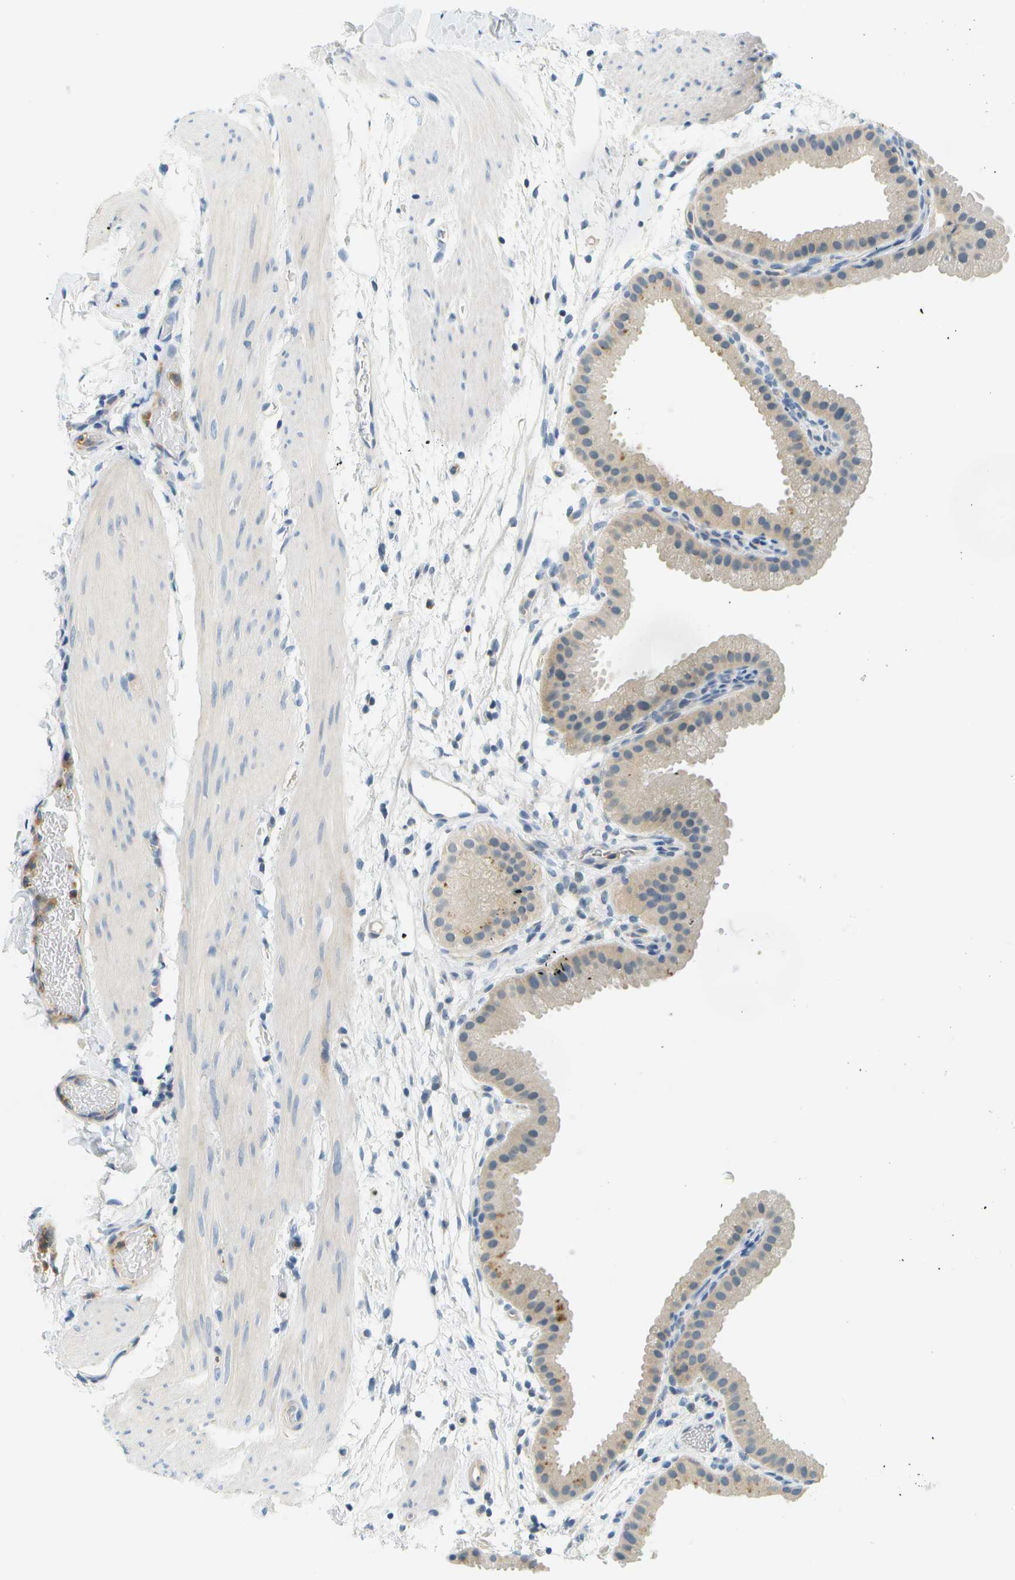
{"staining": {"intensity": "negative", "quantity": "none", "location": "none"}, "tissue": "gallbladder", "cell_type": "Glandular cells", "image_type": "normal", "snomed": [{"axis": "morphology", "description": "Normal tissue, NOS"}, {"axis": "topography", "description": "Gallbladder"}], "caption": "High power microscopy micrograph of an immunohistochemistry (IHC) image of benign gallbladder, revealing no significant staining in glandular cells.", "gene": "RASGRP2", "patient": {"sex": "female", "age": 64}}